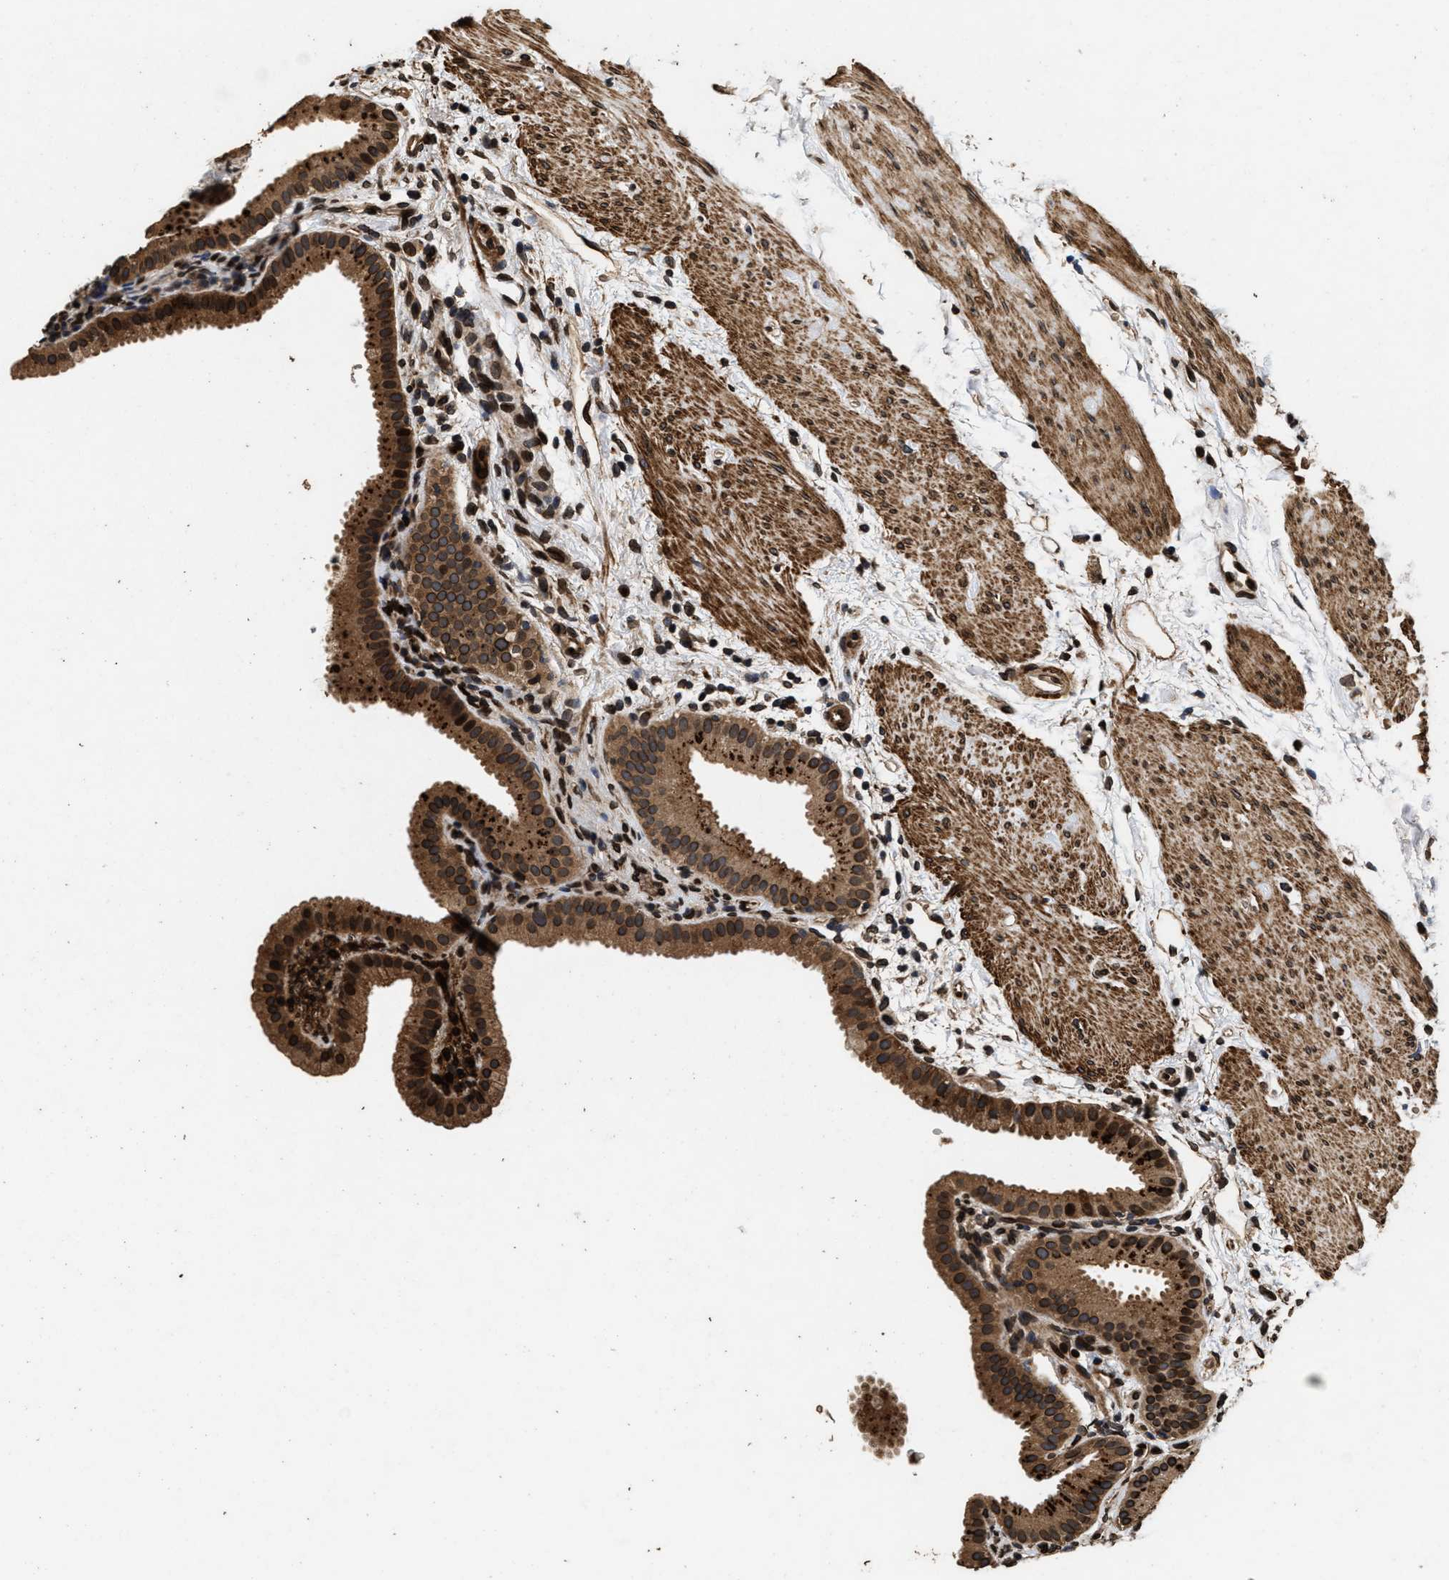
{"staining": {"intensity": "strong", "quantity": ">75%", "location": "cytoplasmic/membranous,nuclear"}, "tissue": "gallbladder", "cell_type": "Glandular cells", "image_type": "normal", "snomed": [{"axis": "morphology", "description": "Normal tissue, NOS"}, {"axis": "topography", "description": "Gallbladder"}], "caption": "Immunohistochemical staining of unremarkable human gallbladder displays strong cytoplasmic/membranous,nuclear protein expression in about >75% of glandular cells.", "gene": "ACCS", "patient": {"sex": "female", "age": 64}}